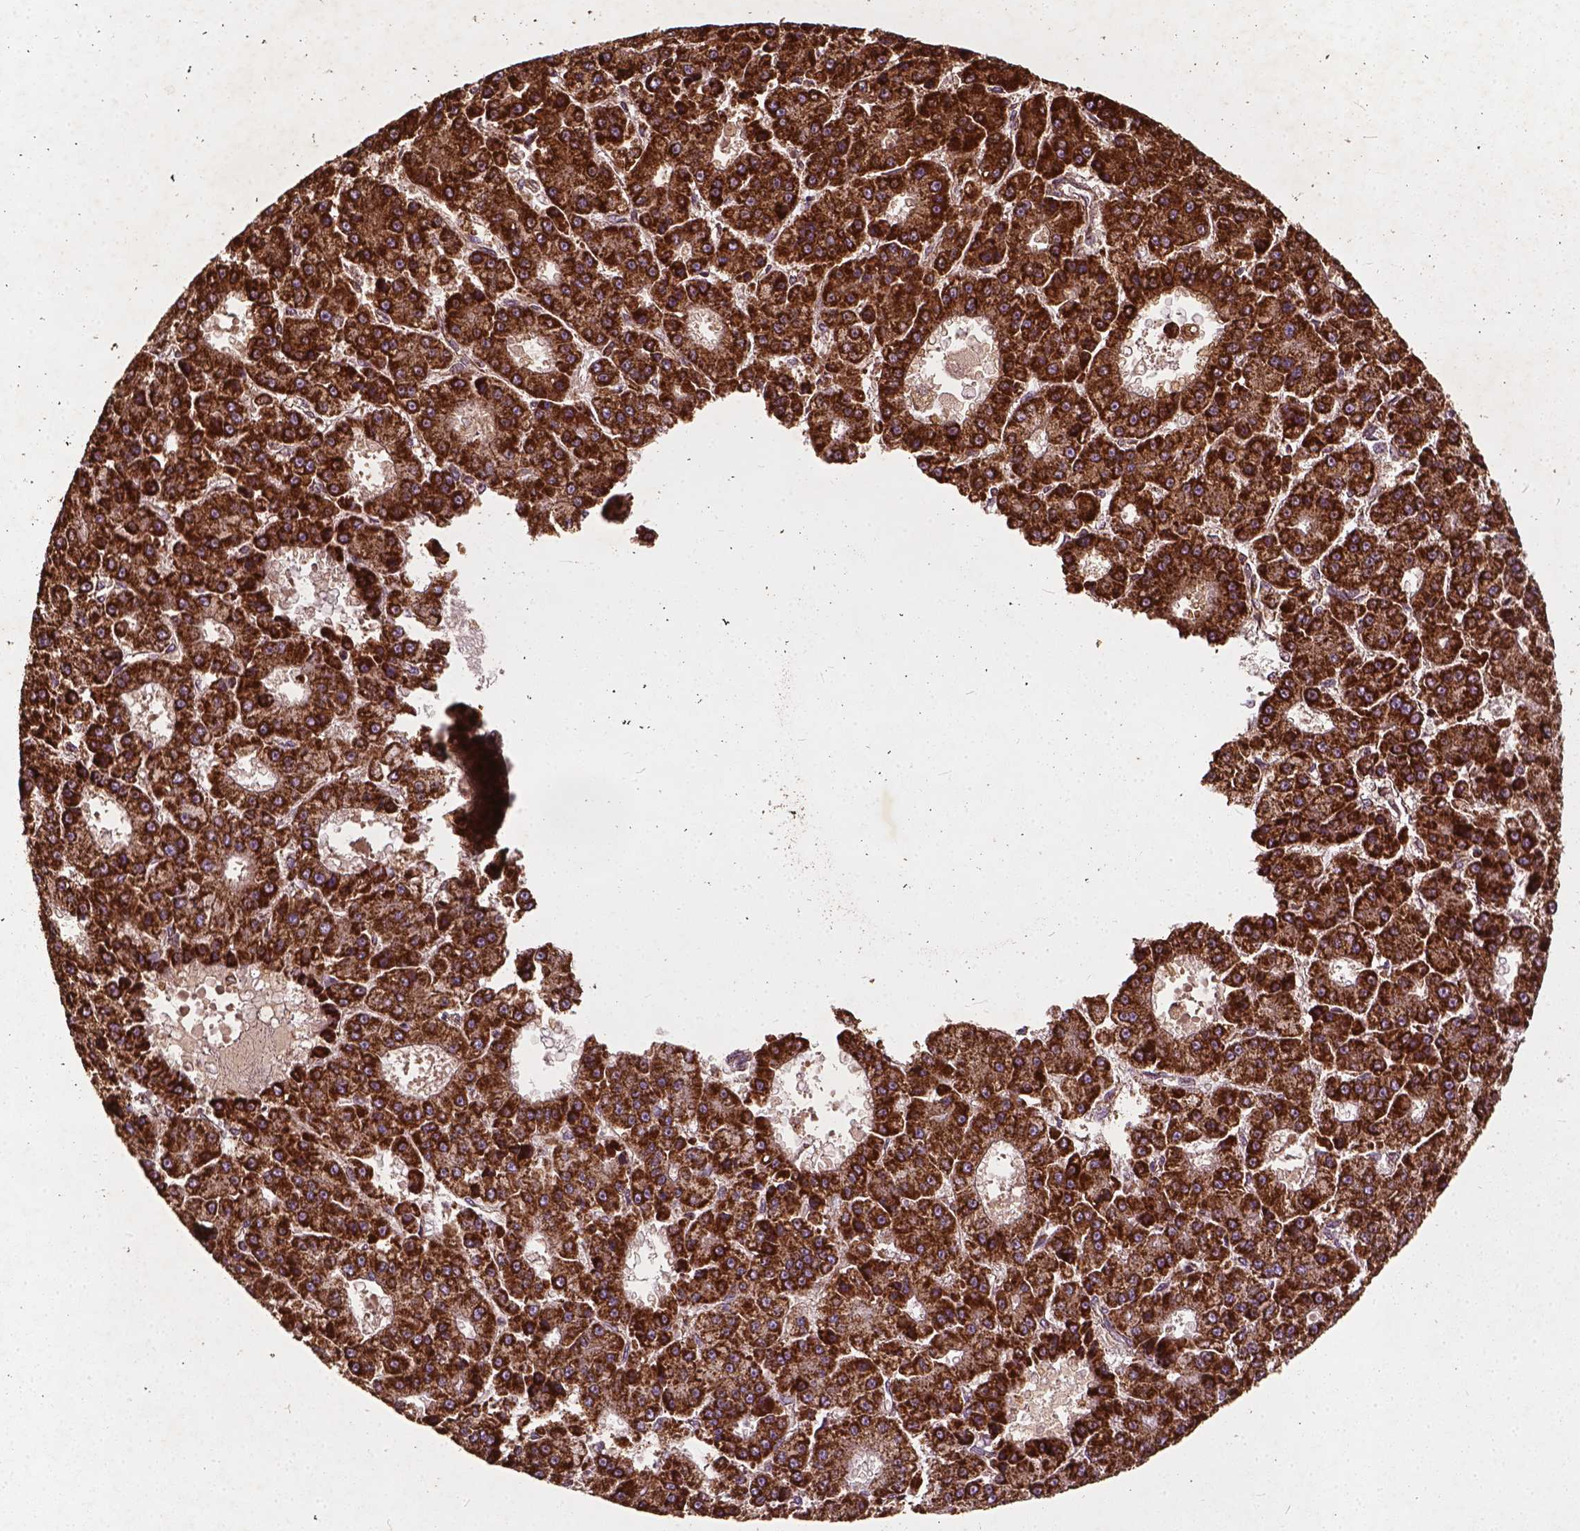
{"staining": {"intensity": "strong", "quantity": ">75%", "location": "cytoplasmic/membranous"}, "tissue": "liver cancer", "cell_type": "Tumor cells", "image_type": "cancer", "snomed": [{"axis": "morphology", "description": "Carcinoma, Hepatocellular, NOS"}, {"axis": "topography", "description": "Liver"}], "caption": "Hepatocellular carcinoma (liver) stained with a brown dye shows strong cytoplasmic/membranous positive expression in approximately >75% of tumor cells.", "gene": "UBXN2A", "patient": {"sex": "male", "age": 70}}